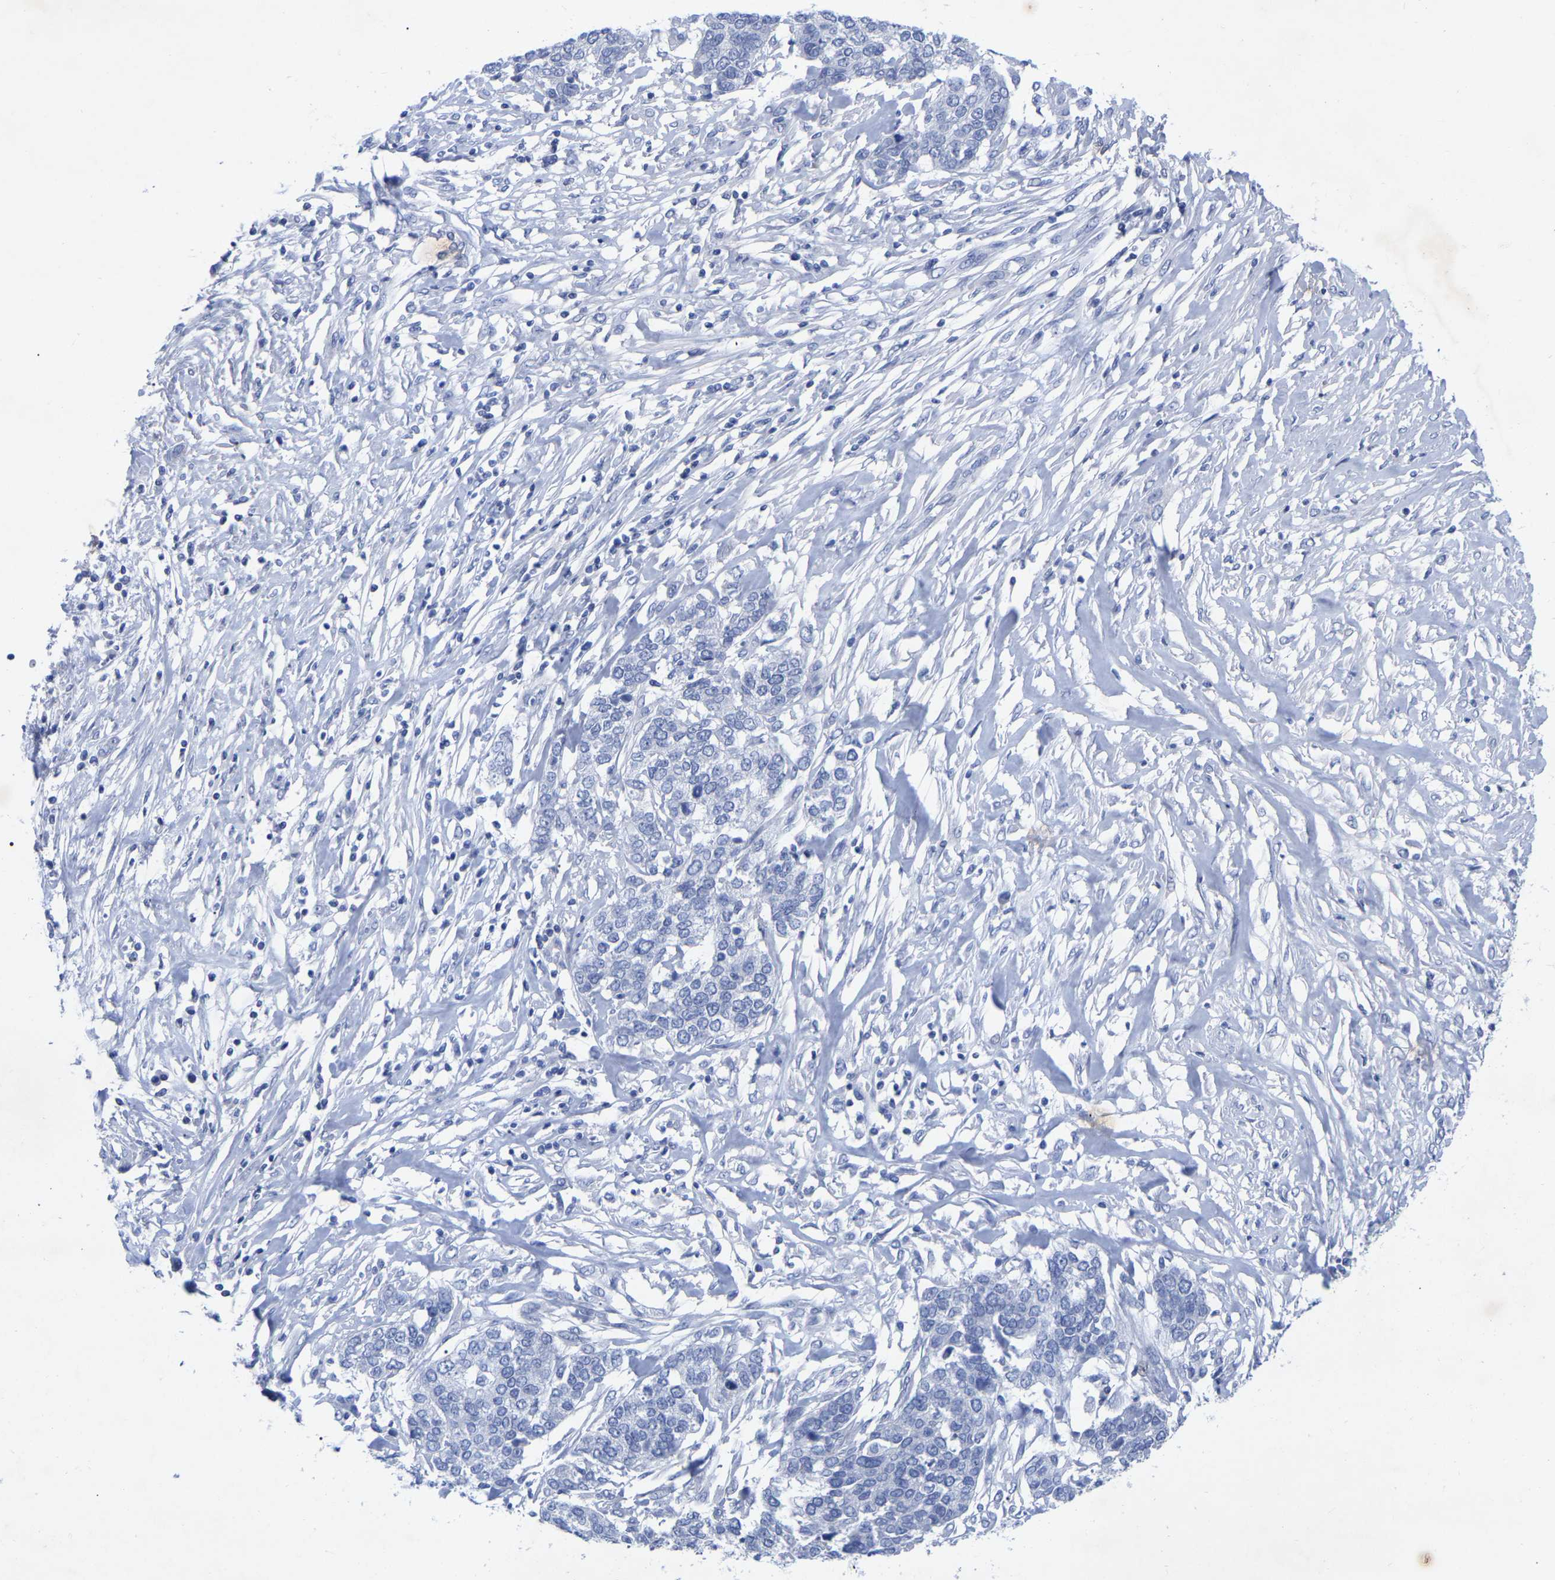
{"staining": {"intensity": "negative", "quantity": "none", "location": "none"}, "tissue": "ovarian cancer", "cell_type": "Tumor cells", "image_type": "cancer", "snomed": [{"axis": "morphology", "description": "Cystadenocarcinoma, serous, NOS"}, {"axis": "topography", "description": "Ovary"}], "caption": "High power microscopy micrograph of an IHC photomicrograph of ovarian serous cystadenocarcinoma, revealing no significant staining in tumor cells.", "gene": "ZNF629", "patient": {"sex": "female", "age": 44}}